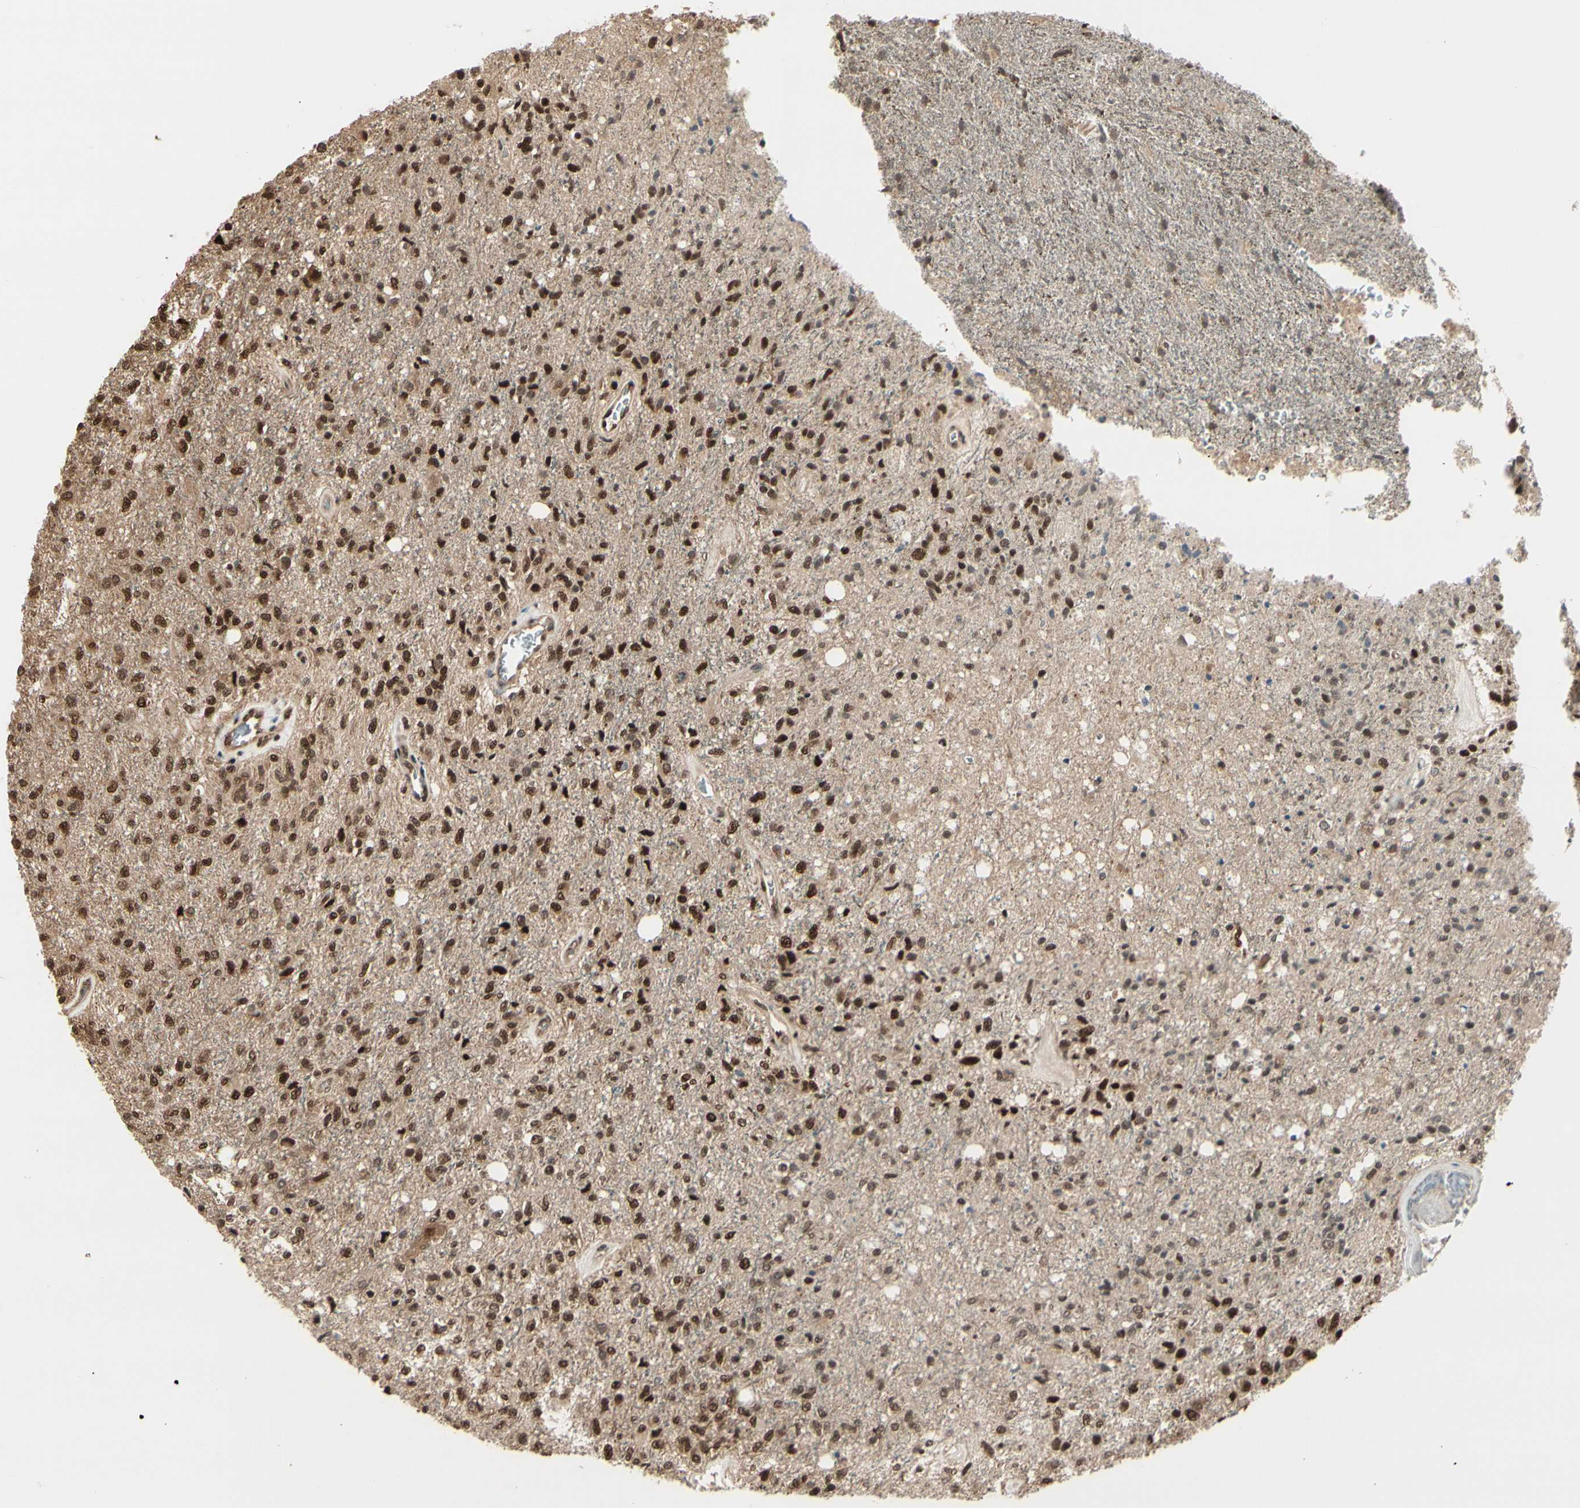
{"staining": {"intensity": "strong", "quantity": ">75%", "location": "cytoplasmic/membranous,nuclear"}, "tissue": "glioma", "cell_type": "Tumor cells", "image_type": "cancer", "snomed": [{"axis": "morphology", "description": "Normal tissue, NOS"}, {"axis": "morphology", "description": "Glioma, malignant, High grade"}, {"axis": "topography", "description": "Cerebral cortex"}], "caption": "IHC histopathology image of neoplastic tissue: glioma stained using immunohistochemistry displays high levels of strong protein expression localized specifically in the cytoplasmic/membranous and nuclear of tumor cells, appearing as a cytoplasmic/membranous and nuclear brown color.", "gene": "HSF1", "patient": {"sex": "male", "age": 77}}